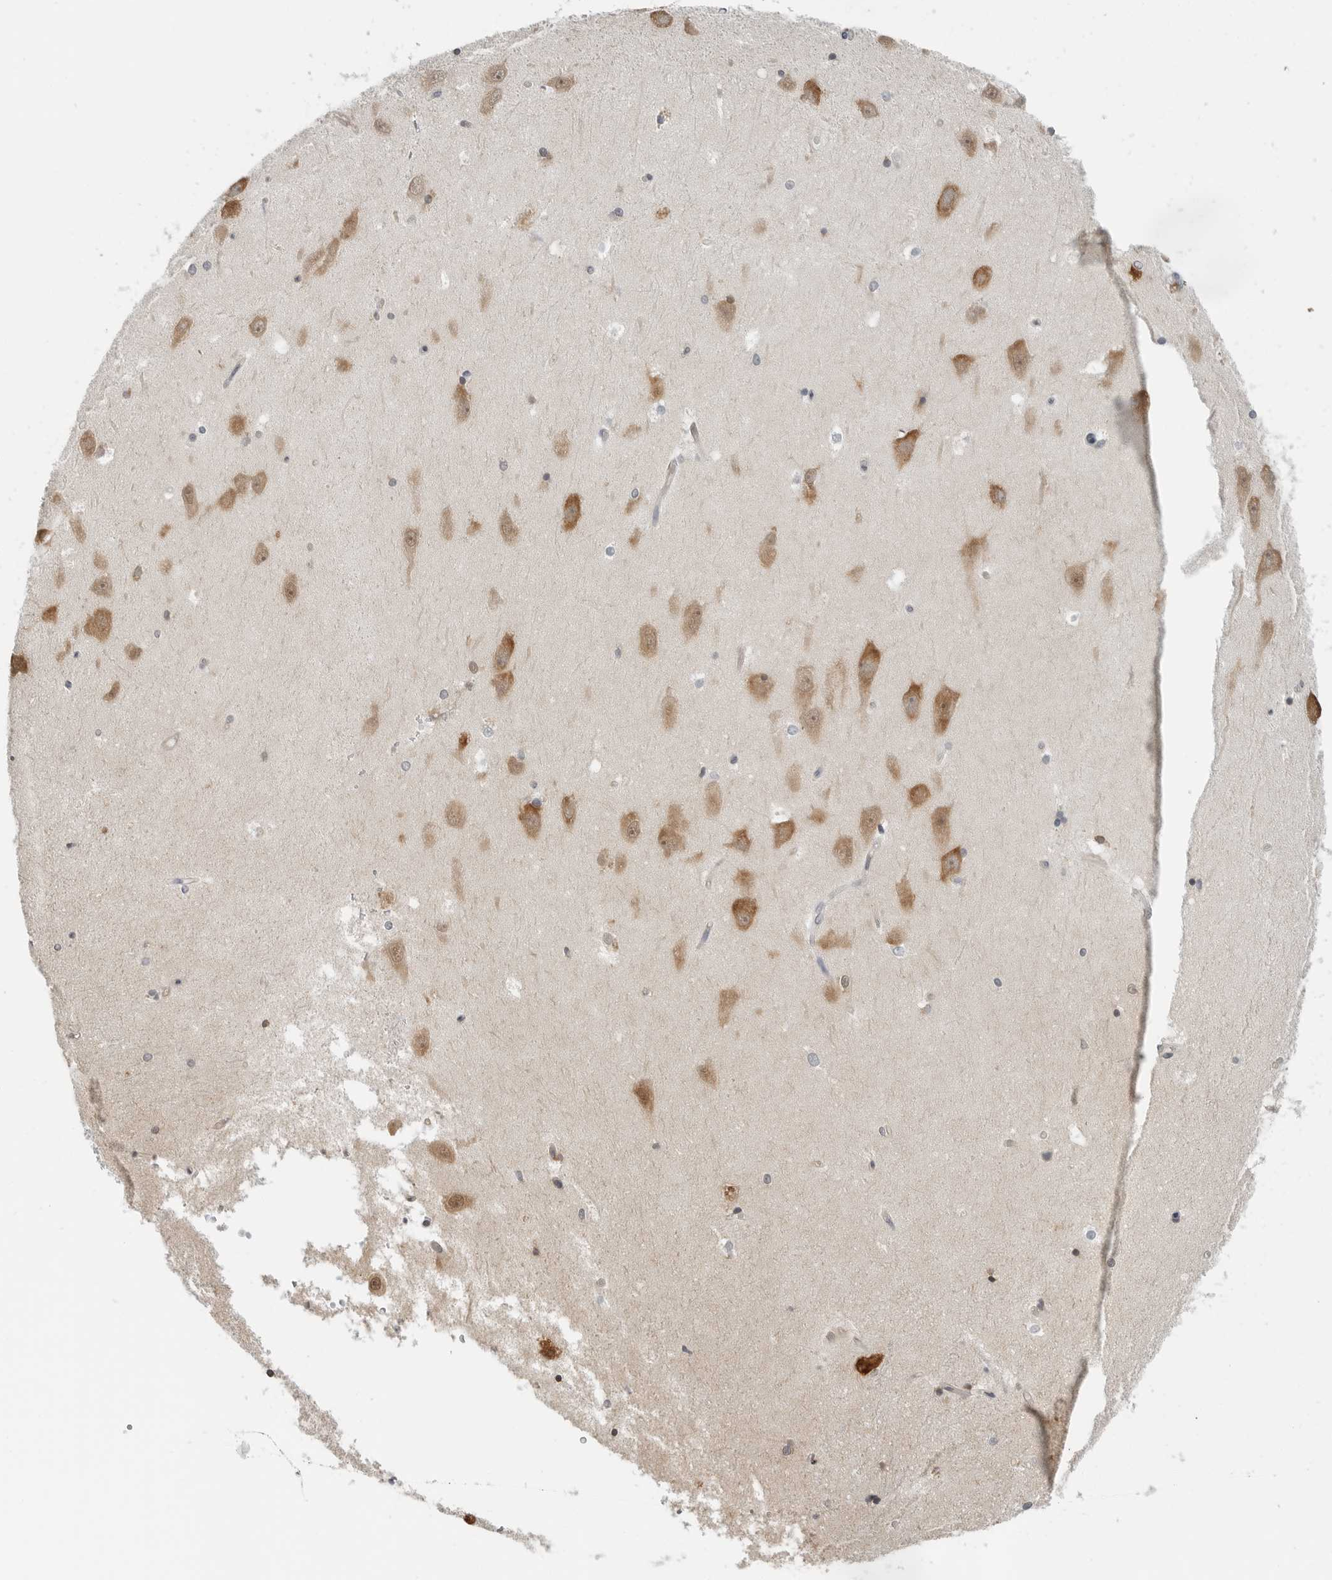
{"staining": {"intensity": "negative", "quantity": "none", "location": "none"}, "tissue": "hippocampus", "cell_type": "Glial cells", "image_type": "normal", "snomed": [{"axis": "morphology", "description": "Normal tissue, NOS"}, {"axis": "topography", "description": "Hippocampus"}], "caption": "Glial cells are negative for brown protein staining in benign hippocampus. (IHC, brightfield microscopy, high magnification).", "gene": "IL12RB2", "patient": {"sex": "male", "age": 45}}